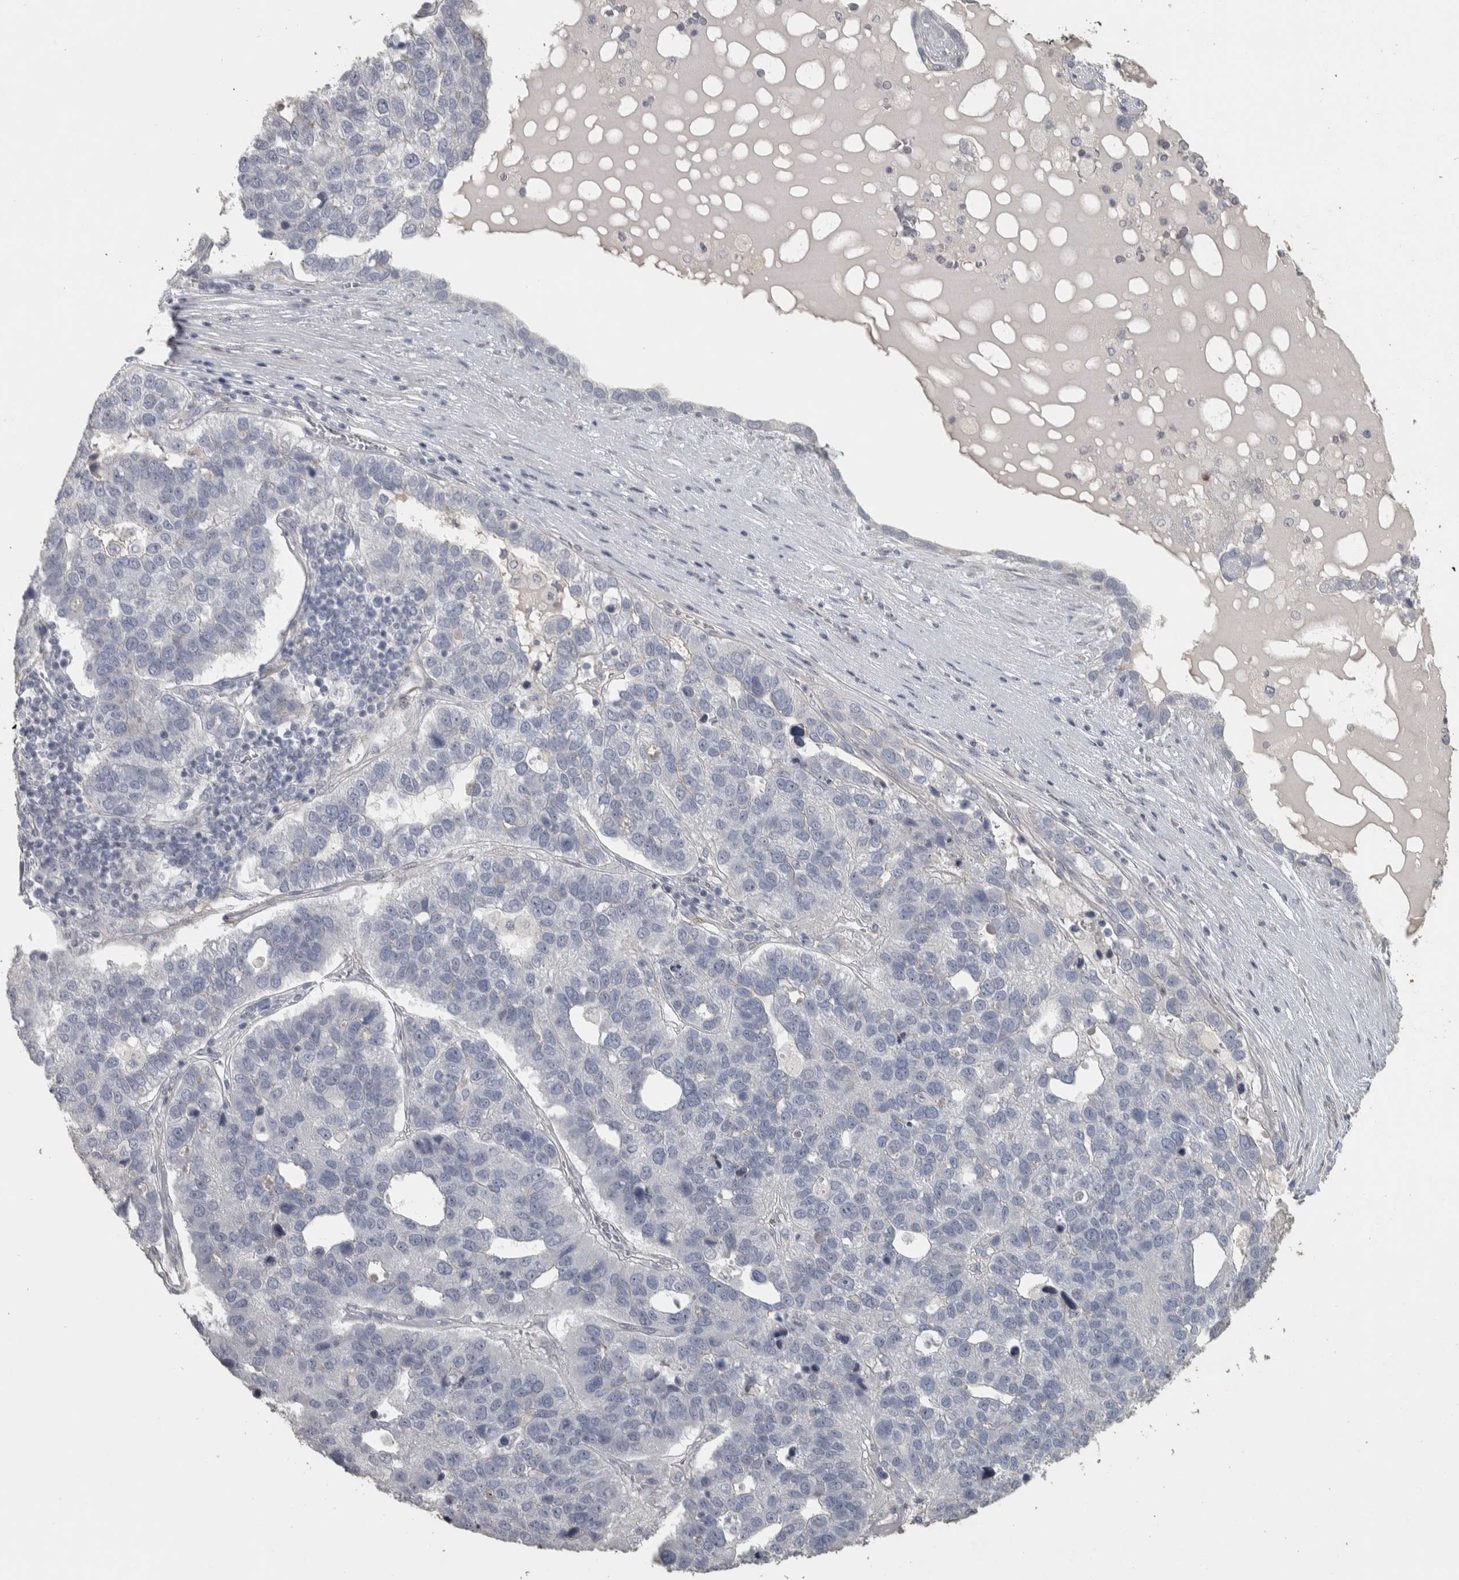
{"staining": {"intensity": "negative", "quantity": "none", "location": "none"}, "tissue": "pancreatic cancer", "cell_type": "Tumor cells", "image_type": "cancer", "snomed": [{"axis": "morphology", "description": "Adenocarcinoma, NOS"}, {"axis": "topography", "description": "Pancreas"}], "caption": "Immunohistochemistry image of neoplastic tissue: human pancreatic adenocarcinoma stained with DAB displays no significant protein positivity in tumor cells. Nuclei are stained in blue.", "gene": "DCAF10", "patient": {"sex": "female", "age": 61}}